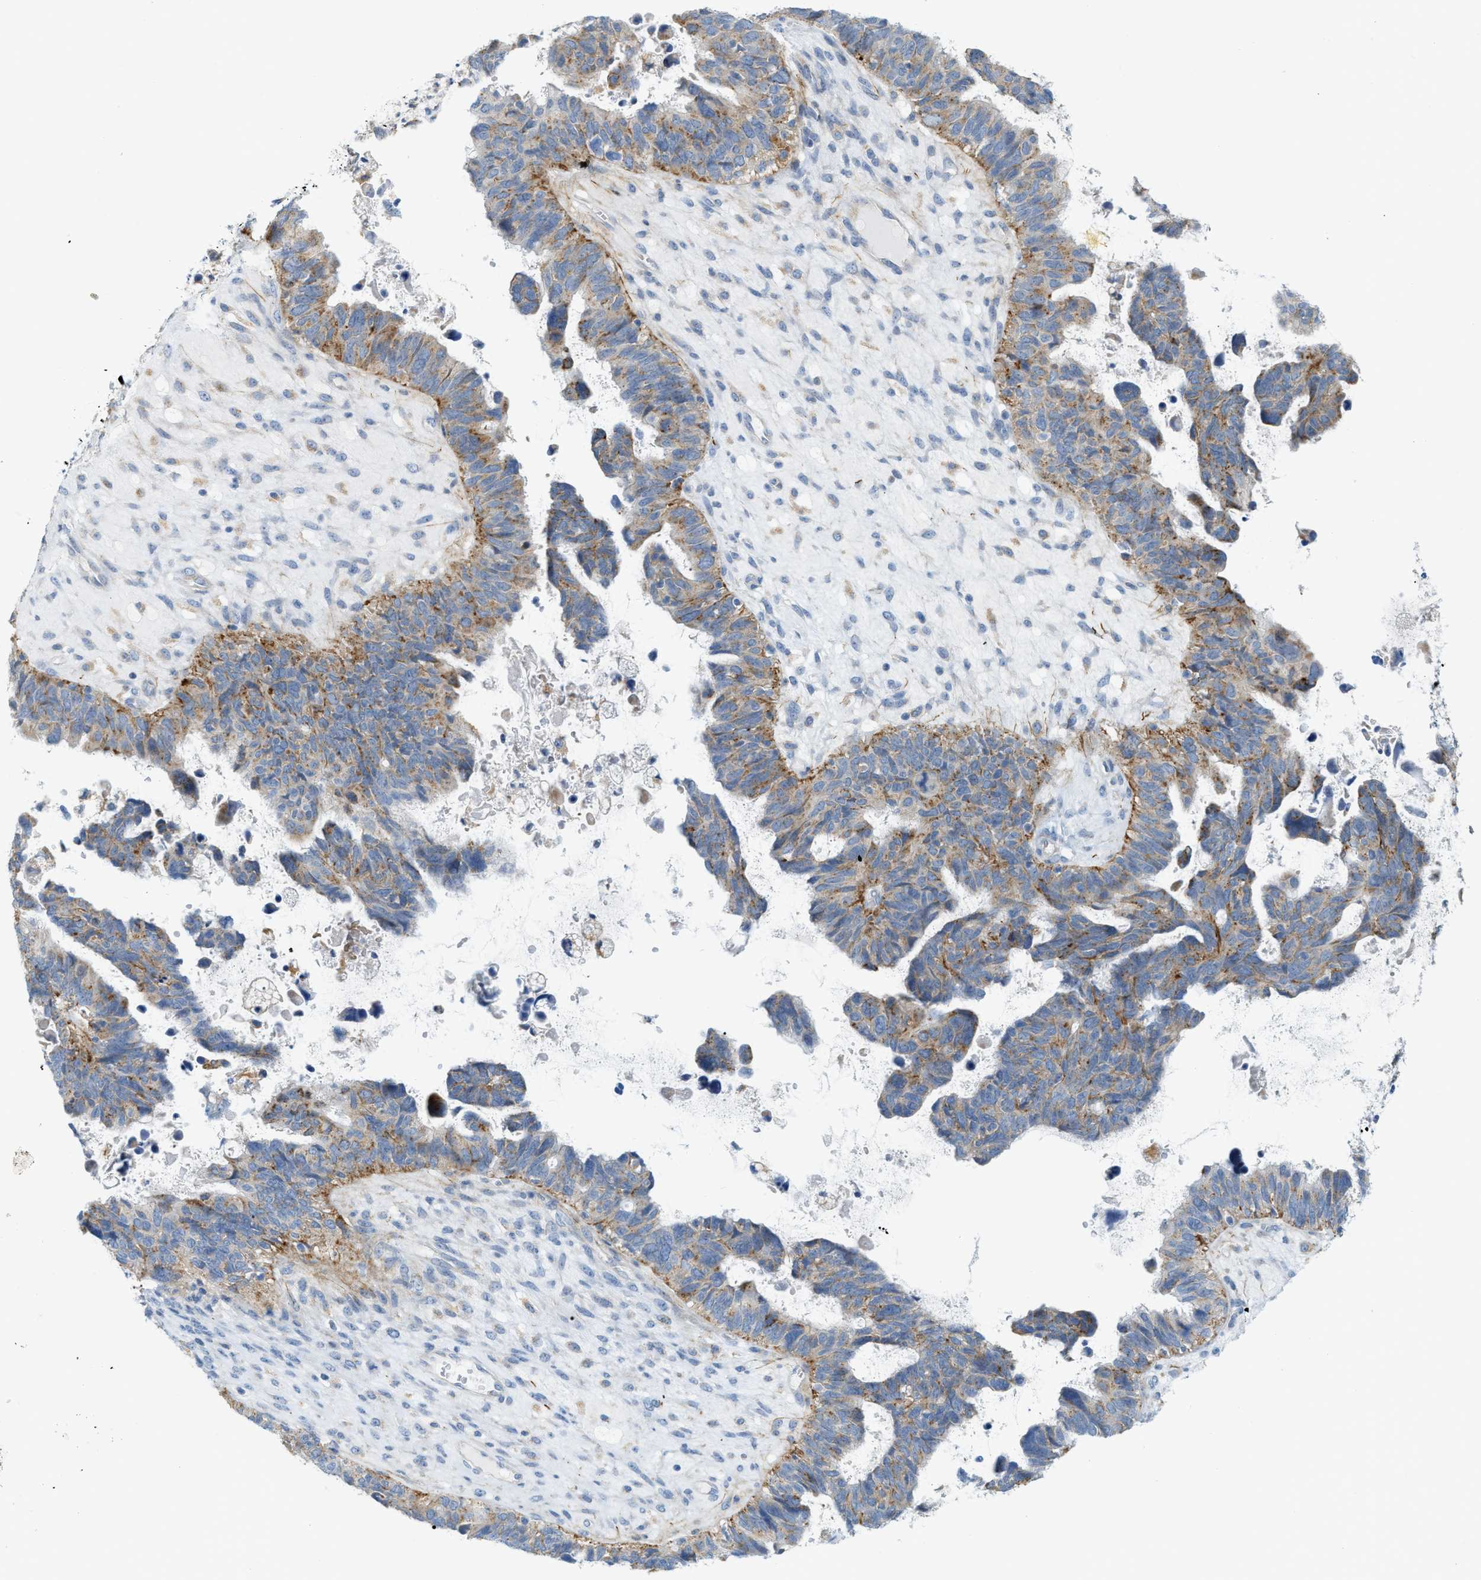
{"staining": {"intensity": "moderate", "quantity": ">75%", "location": "cytoplasmic/membranous"}, "tissue": "ovarian cancer", "cell_type": "Tumor cells", "image_type": "cancer", "snomed": [{"axis": "morphology", "description": "Cystadenocarcinoma, serous, NOS"}, {"axis": "topography", "description": "Ovary"}], "caption": "This micrograph displays immunohistochemistry staining of ovarian serous cystadenocarcinoma, with medium moderate cytoplasmic/membranous staining in approximately >75% of tumor cells.", "gene": "LMBRD1", "patient": {"sex": "female", "age": 79}}